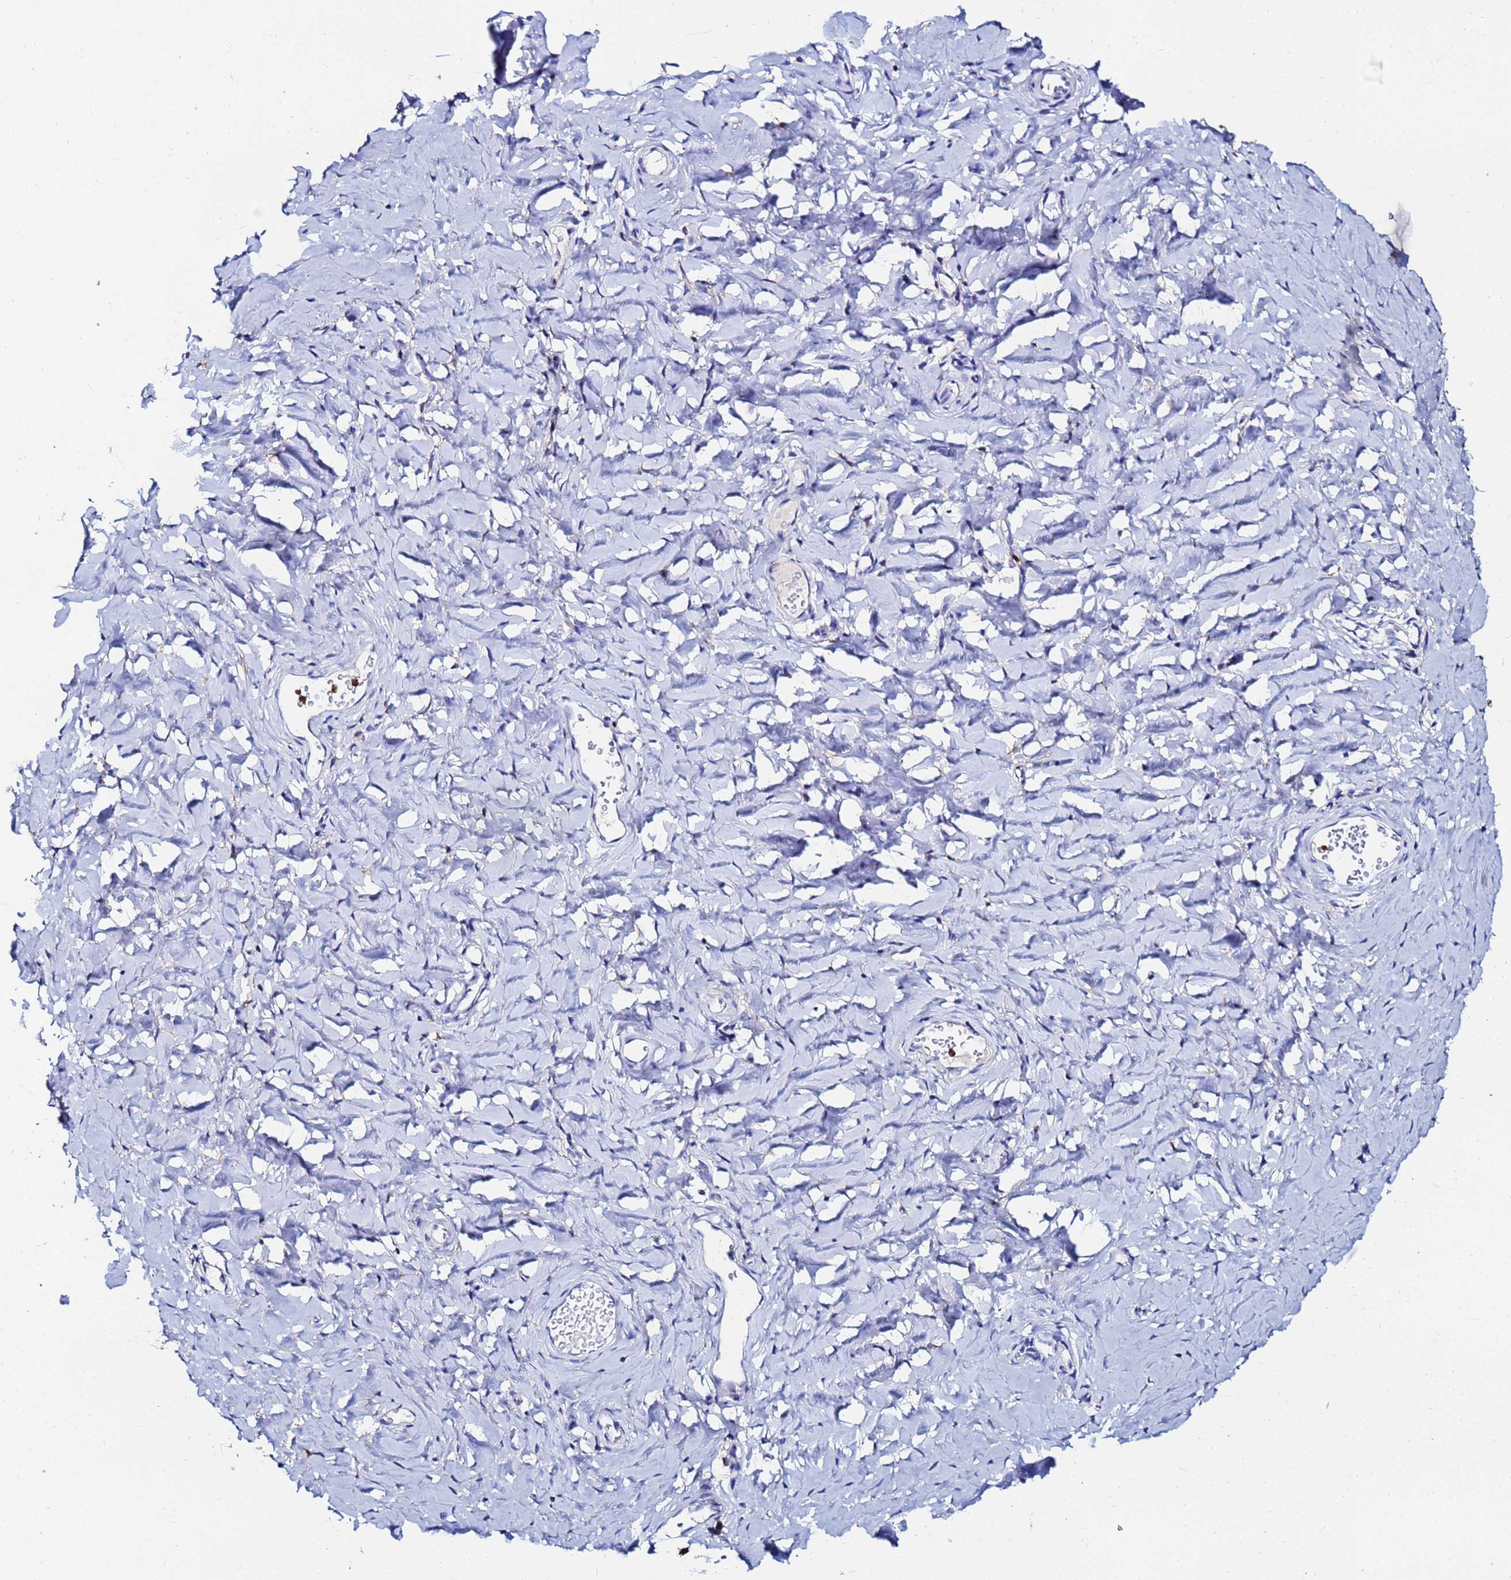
{"staining": {"intensity": "moderate", "quantity": "<25%", "location": "cytoplasmic/membranous"}, "tissue": "vagina", "cell_type": "Squamous epithelial cells", "image_type": "normal", "snomed": [{"axis": "morphology", "description": "Normal tissue, NOS"}, {"axis": "topography", "description": "Vagina"}], "caption": "Immunohistochemical staining of normal human vagina reveals low levels of moderate cytoplasmic/membranous expression in about <25% of squamous epithelial cells. (IHC, brightfield microscopy, high magnification).", "gene": "BASP1", "patient": {"sex": "female", "age": 60}}